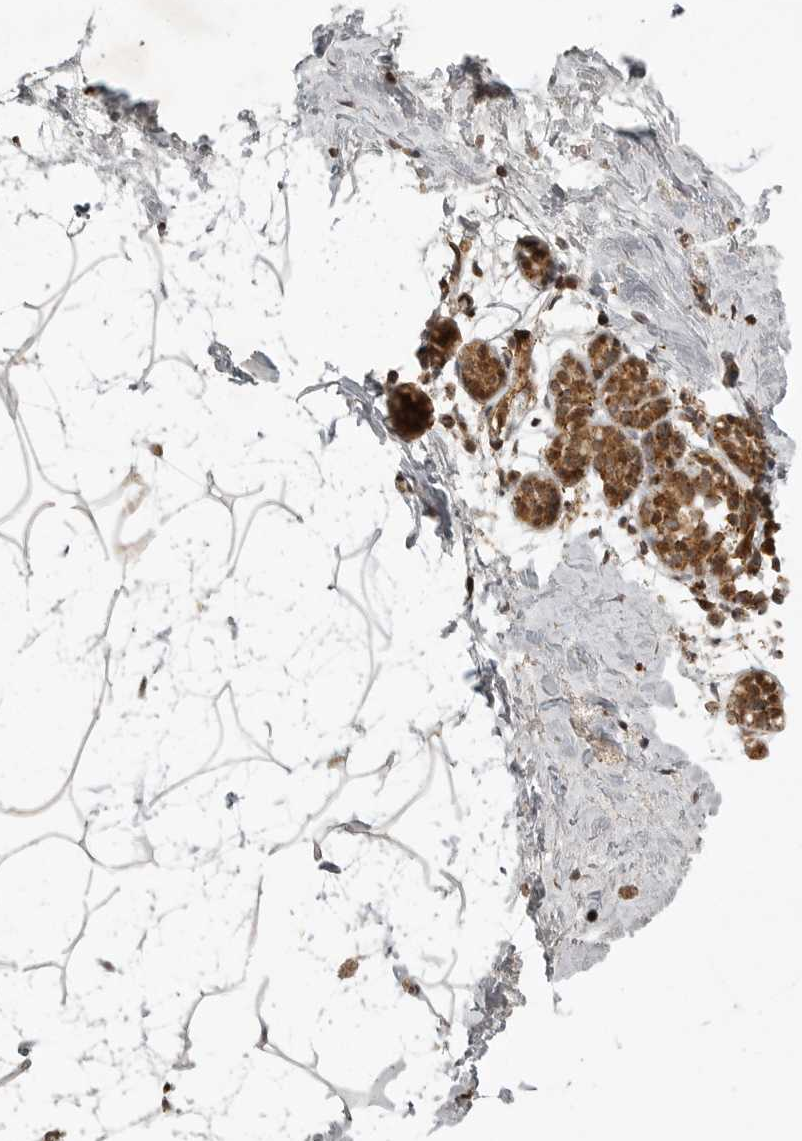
{"staining": {"intensity": "strong", "quantity": "25%-75%", "location": "cytoplasmic/membranous"}, "tissue": "breast", "cell_type": "Adipocytes", "image_type": "normal", "snomed": [{"axis": "morphology", "description": "Normal tissue, NOS"}, {"axis": "topography", "description": "Breast"}], "caption": "A micrograph of breast stained for a protein displays strong cytoplasmic/membranous brown staining in adipocytes.", "gene": "NARS2", "patient": {"sex": "female", "age": 62}}